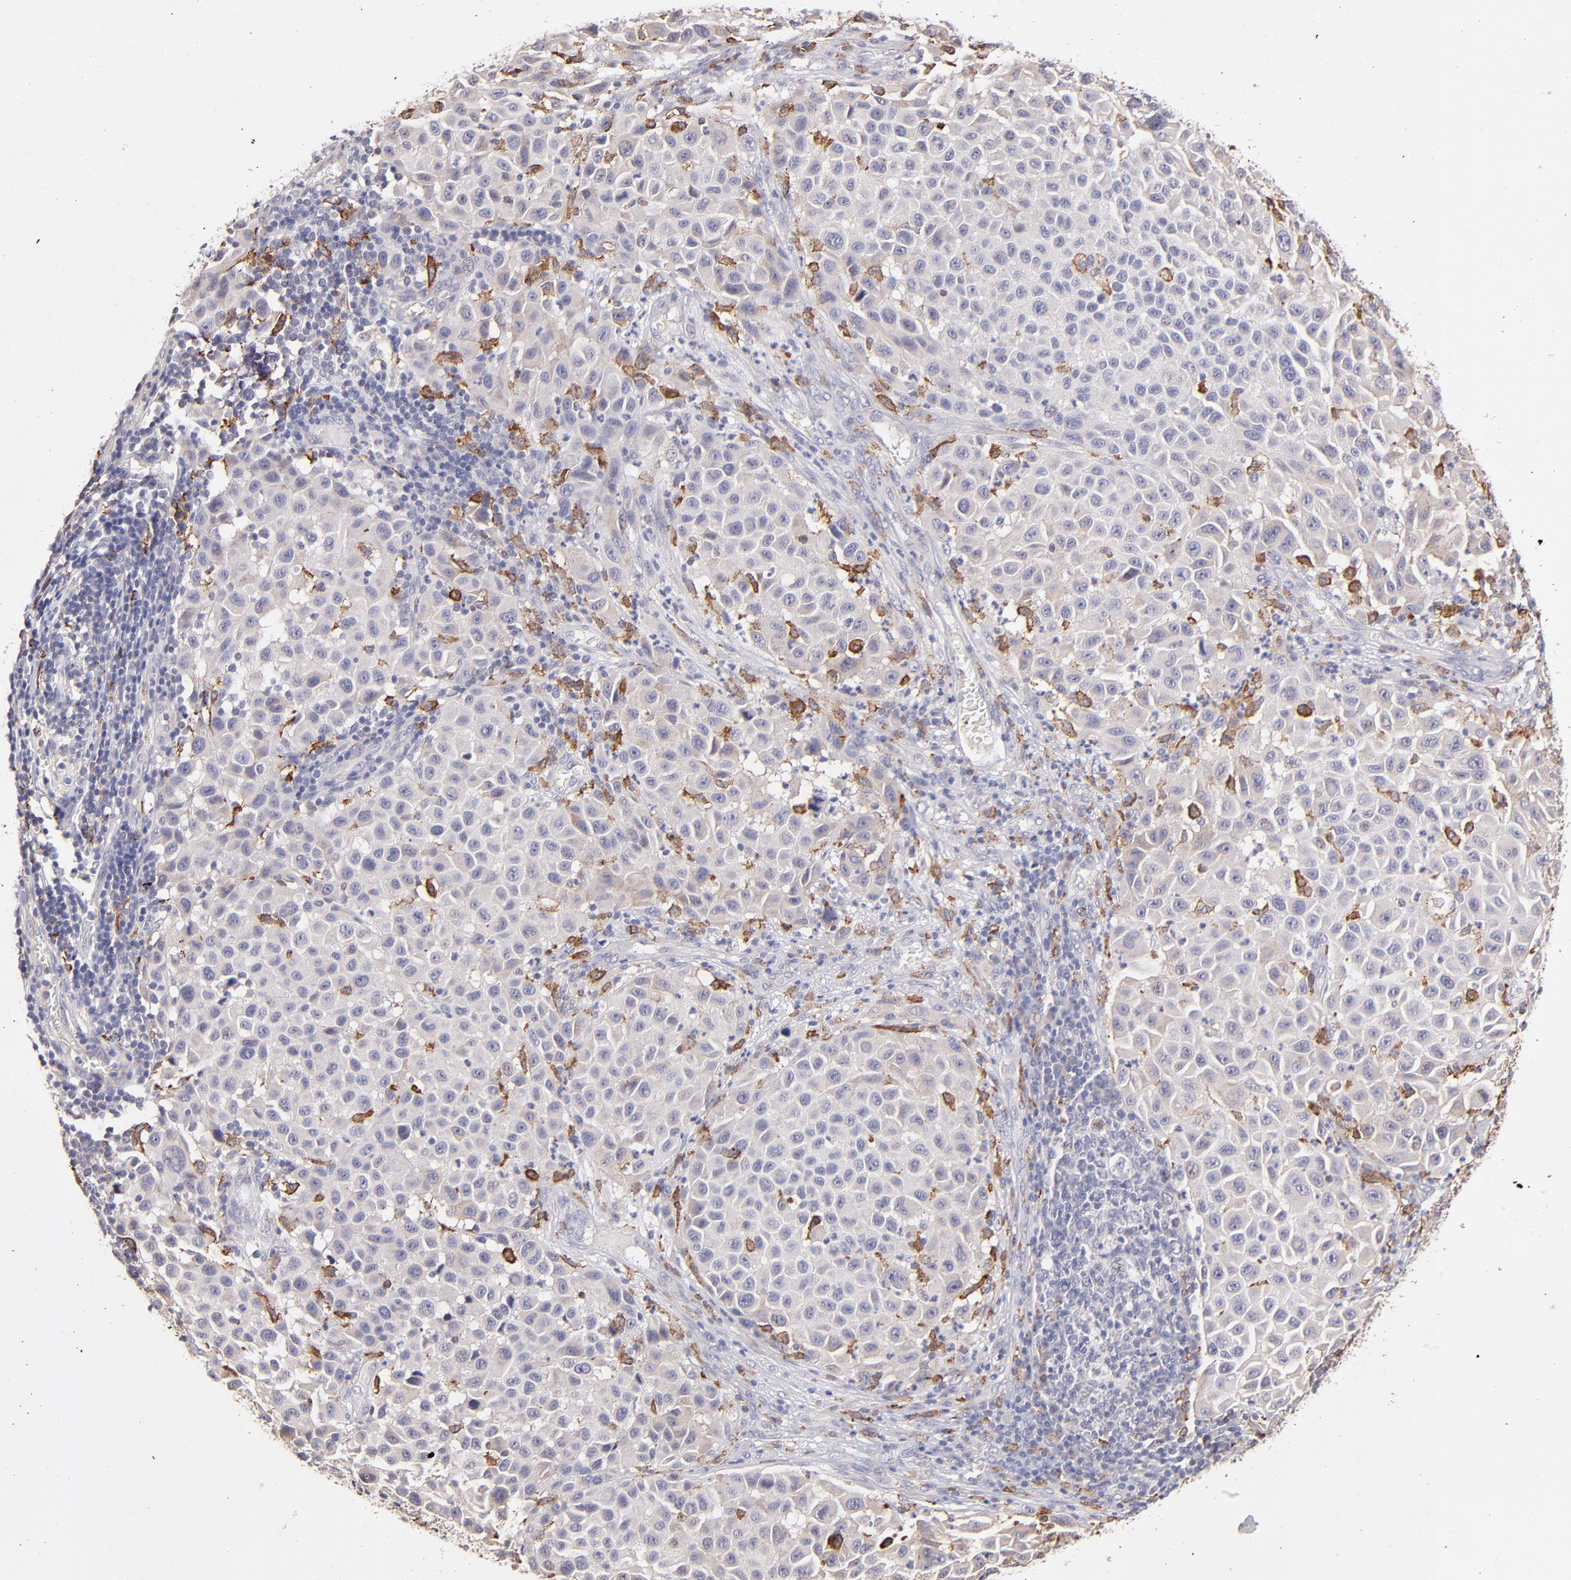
{"staining": {"intensity": "weak", "quantity": "25%-75%", "location": "cytoplasmic/membranous"}, "tissue": "melanoma", "cell_type": "Tumor cells", "image_type": "cancer", "snomed": [{"axis": "morphology", "description": "Malignant melanoma, Metastatic site"}, {"axis": "topography", "description": "Lymph node"}], "caption": "A photomicrograph showing weak cytoplasmic/membranous staining in about 25%-75% of tumor cells in malignant melanoma (metastatic site), as visualized by brown immunohistochemical staining.", "gene": "GLDC", "patient": {"sex": "male", "age": 61}}